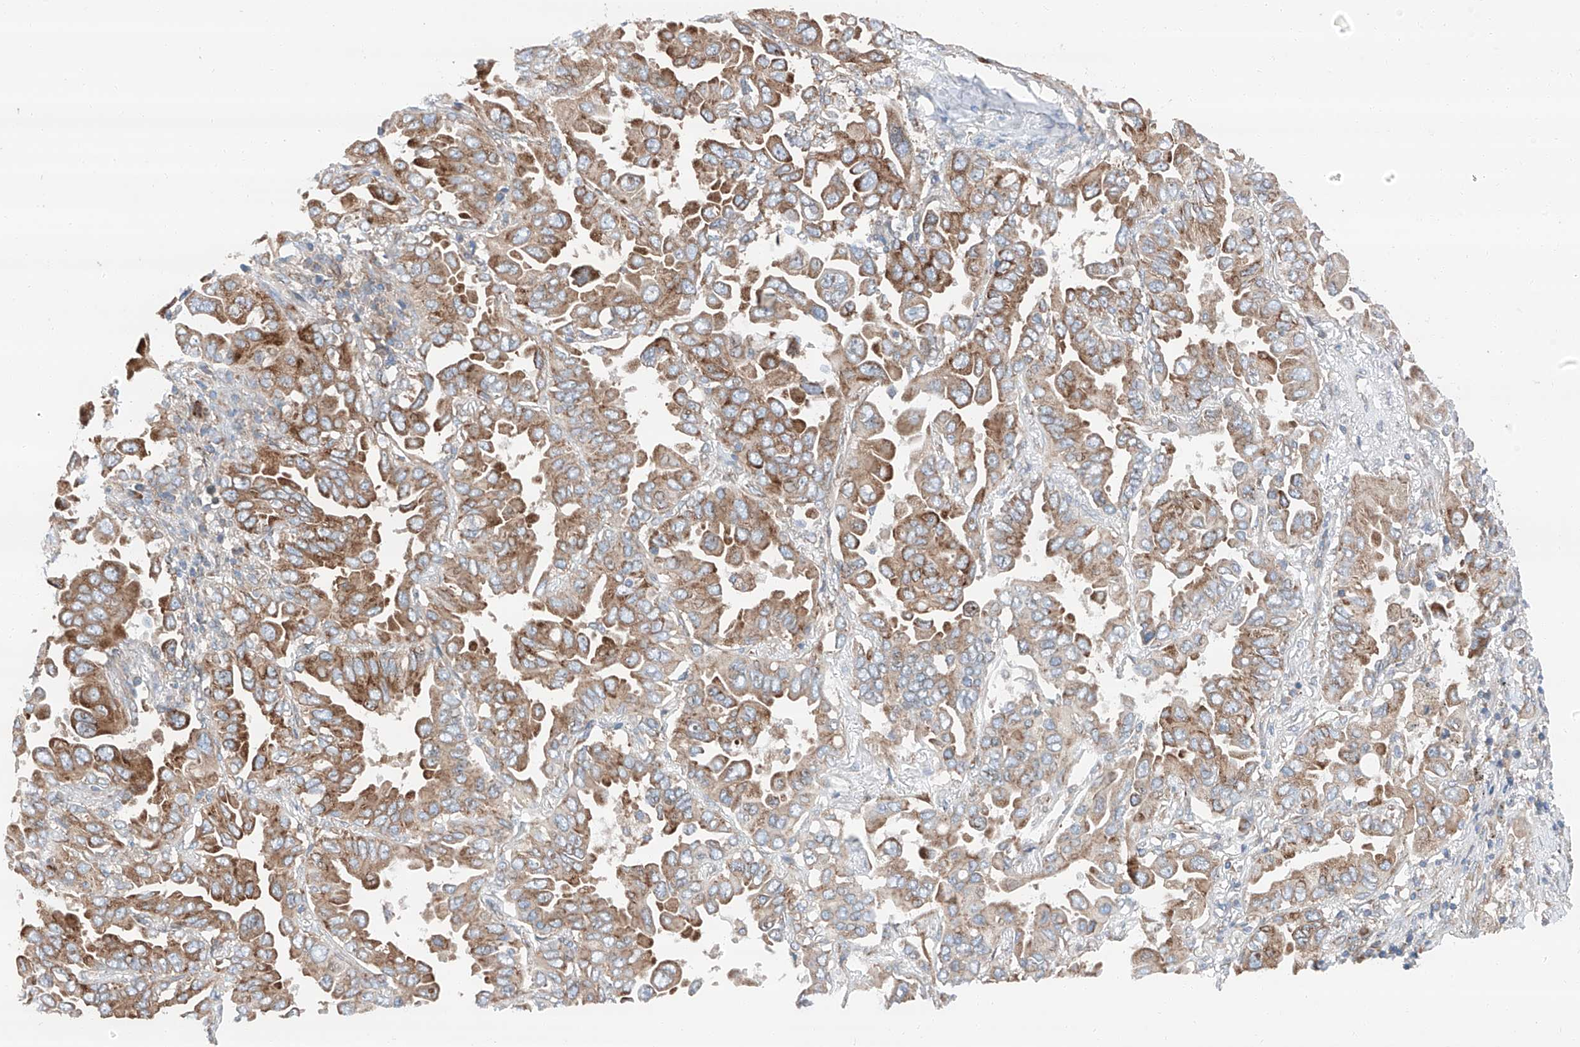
{"staining": {"intensity": "moderate", "quantity": ">75%", "location": "cytoplasmic/membranous"}, "tissue": "lung cancer", "cell_type": "Tumor cells", "image_type": "cancer", "snomed": [{"axis": "morphology", "description": "Adenocarcinoma, NOS"}, {"axis": "topography", "description": "Lung"}], "caption": "Moderate cytoplasmic/membranous positivity is seen in about >75% of tumor cells in lung cancer.", "gene": "ZC3H15", "patient": {"sex": "male", "age": 64}}